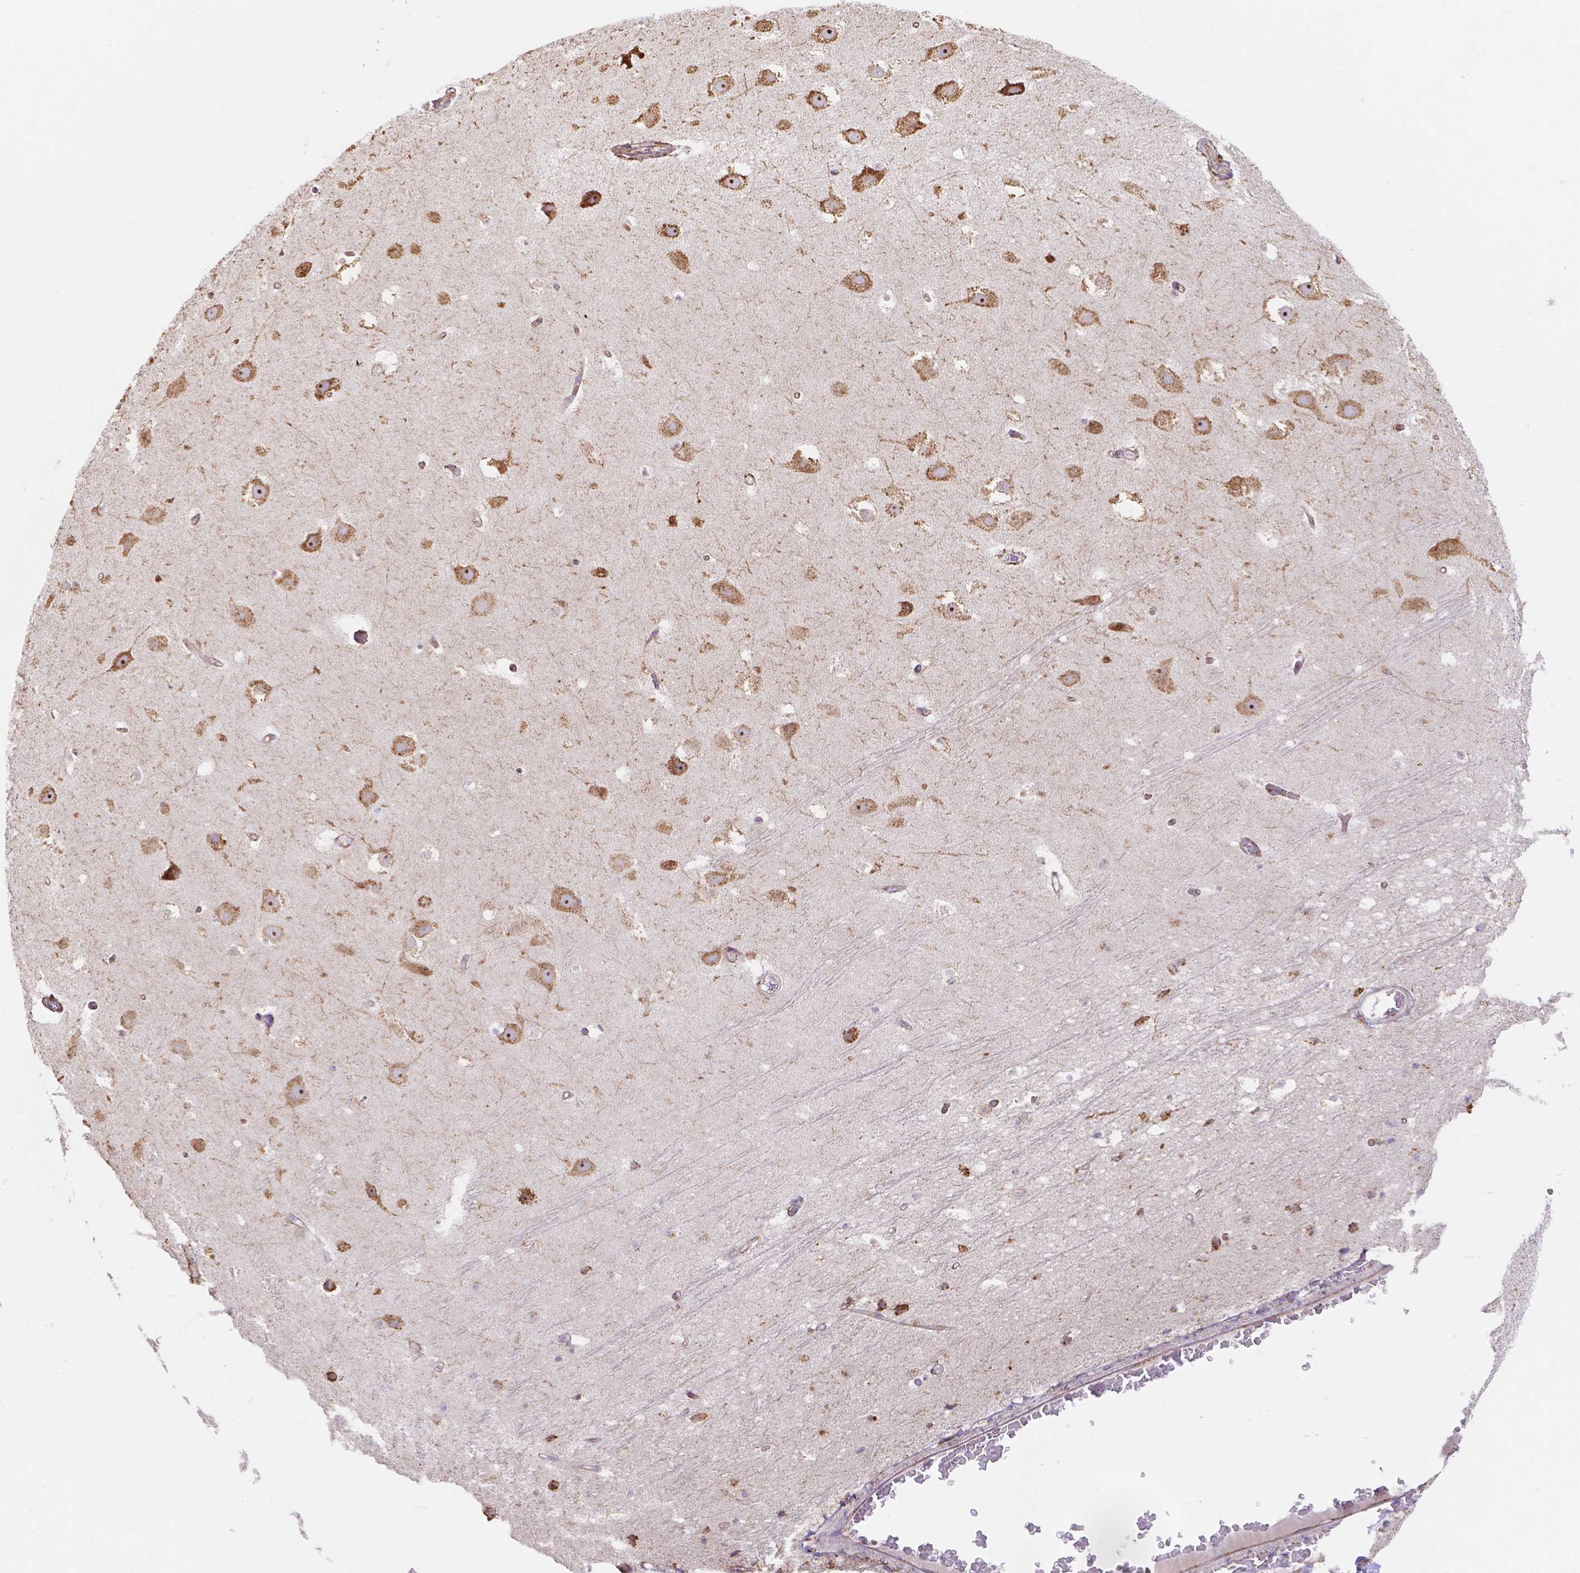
{"staining": {"intensity": "moderate", "quantity": "25%-75%", "location": "cytoplasmic/membranous"}, "tissue": "hippocampus", "cell_type": "Glial cells", "image_type": "normal", "snomed": [{"axis": "morphology", "description": "Normal tissue, NOS"}, {"axis": "topography", "description": "Hippocampus"}], "caption": "Brown immunohistochemical staining in unremarkable human hippocampus reveals moderate cytoplasmic/membranous staining in about 25%-75% of glial cells. (DAB IHC with brightfield microscopy, high magnification).", "gene": "IPO11", "patient": {"sex": "male", "age": 26}}